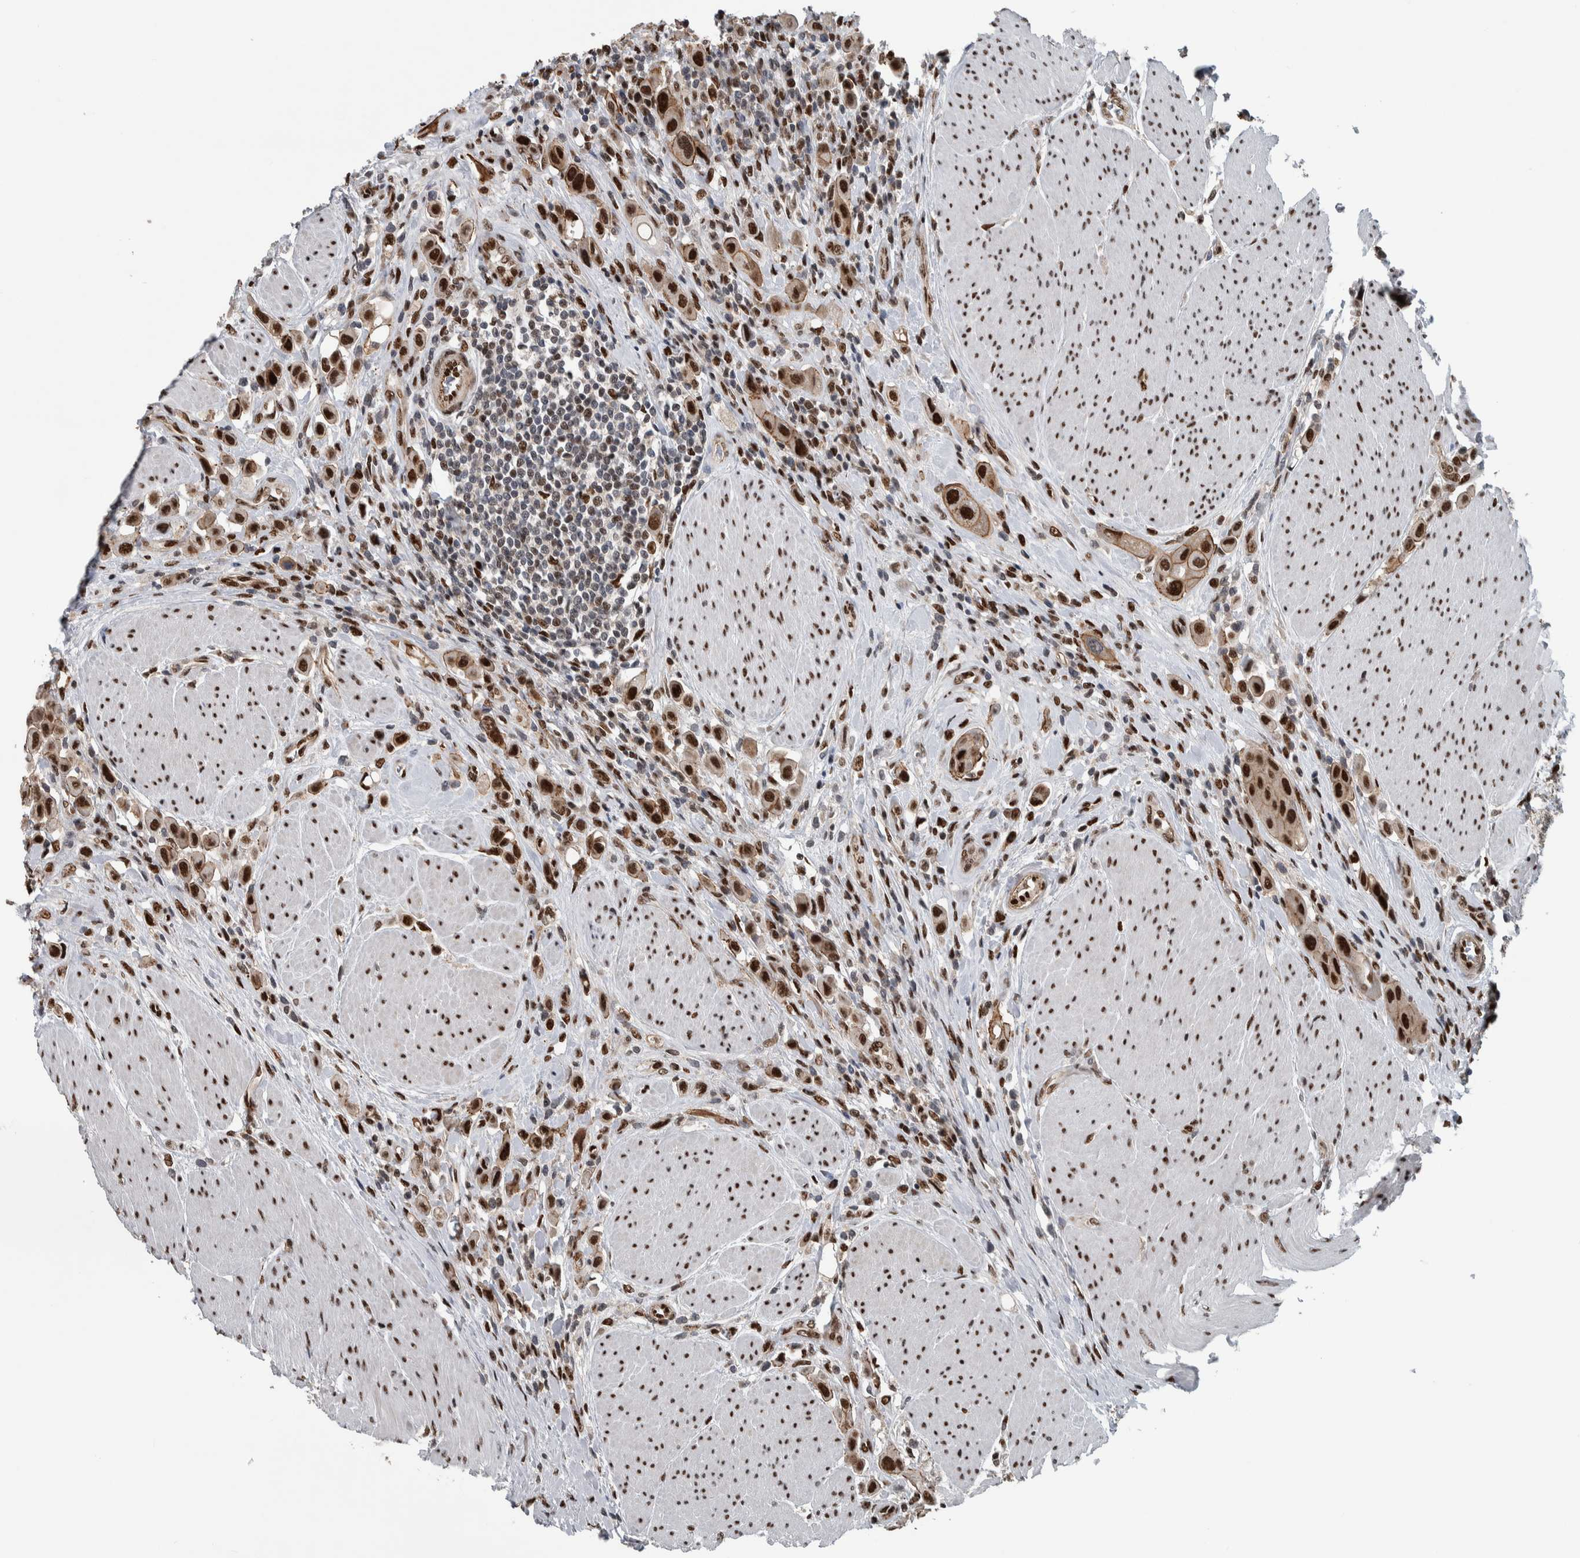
{"staining": {"intensity": "strong", "quantity": ">75%", "location": "nuclear"}, "tissue": "urothelial cancer", "cell_type": "Tumor cells", "image_type": "cancer", "snomed": [{"axis": "morphology", "description": "Urothelial carcinoma, High grade"}, {"axis": "topography", "description": "Urinary bladder"}], "caption": "Immunohistochemical staining of human urothelial cancer displays strong nuclear protein staining in approximately >75% of tumor cells.", "gene": "FAM135B", "patient": {"sex": "male", "age": 50}}